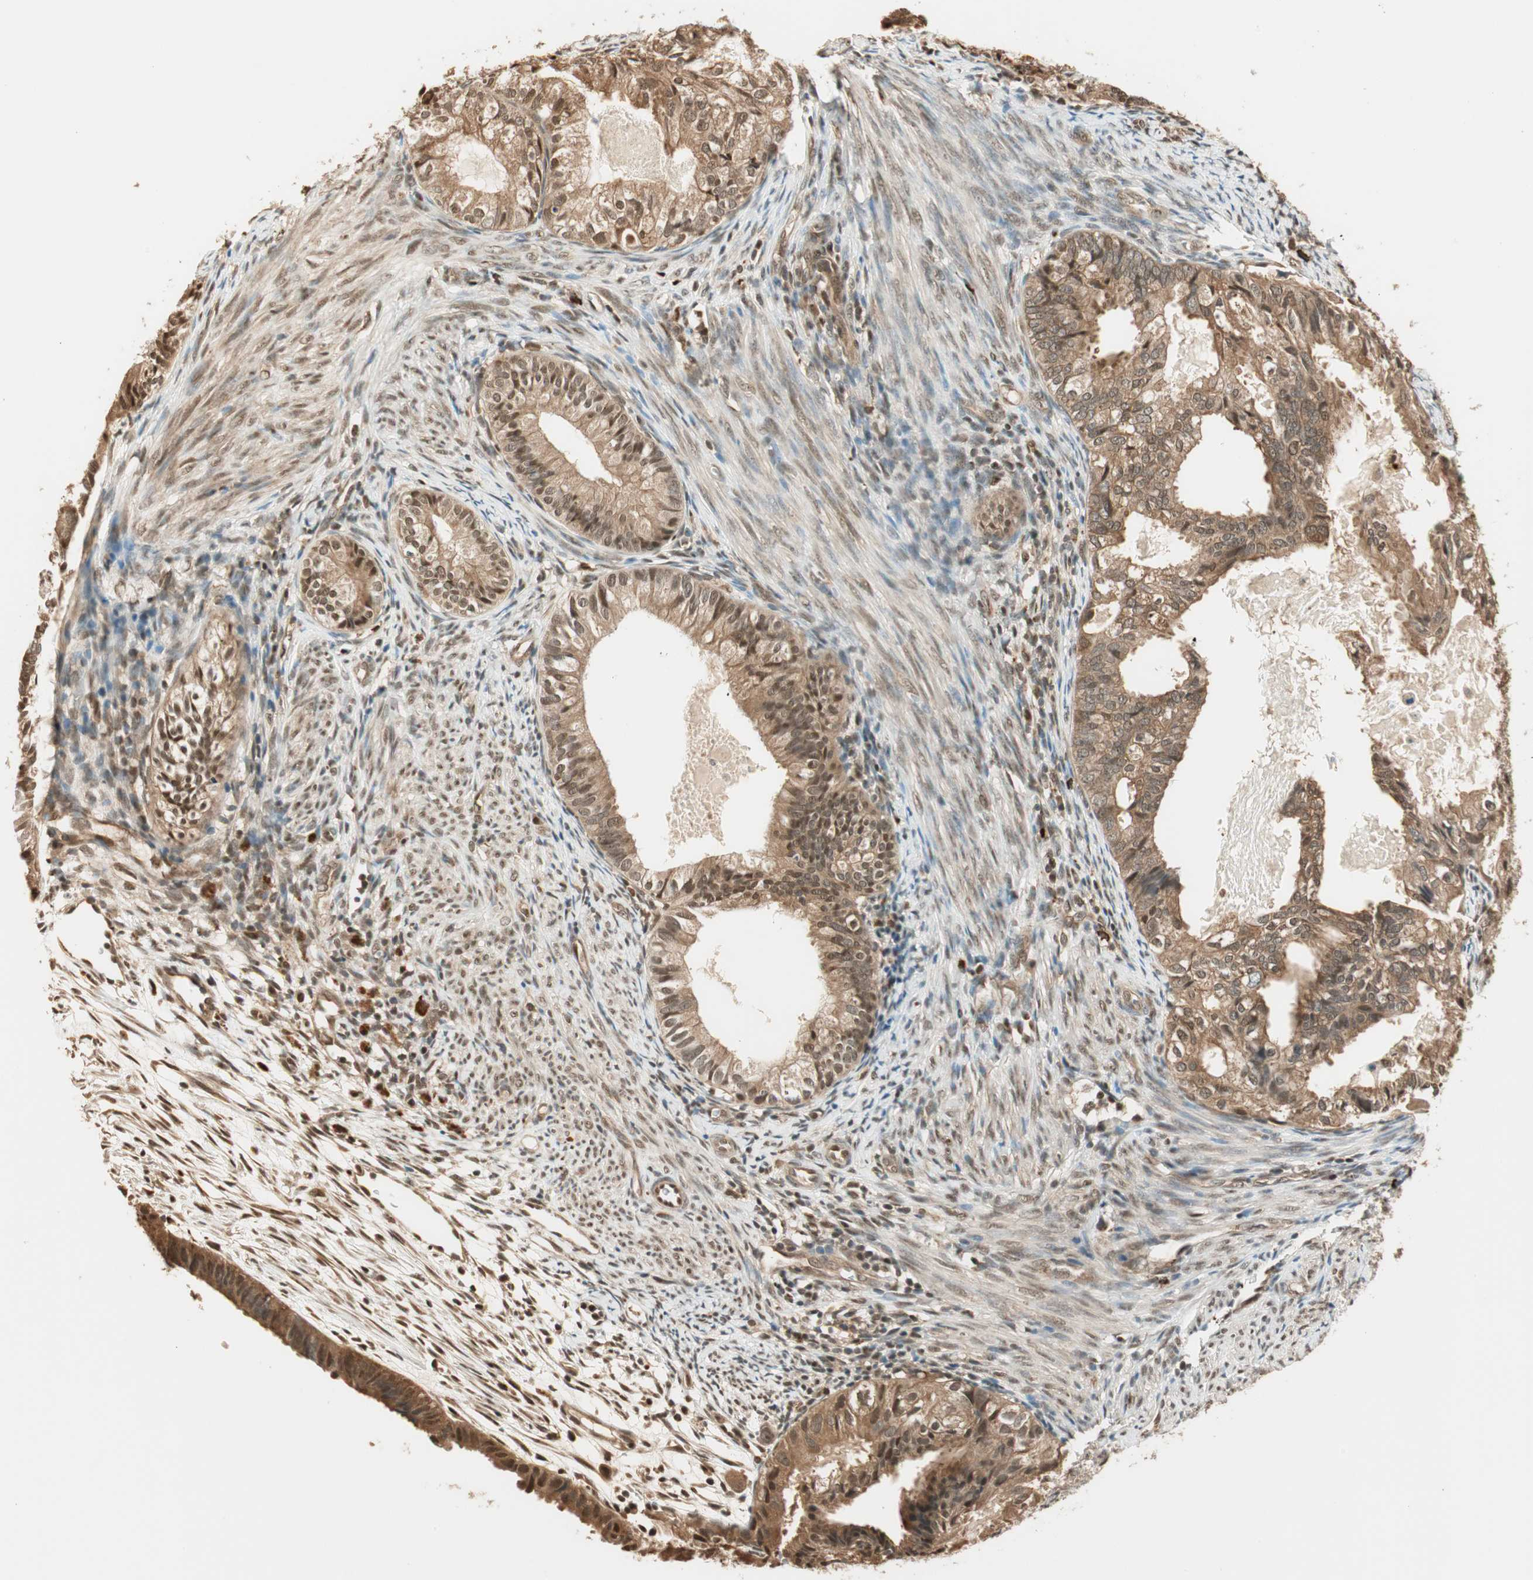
{"staining": {"intensity": "moderate", "quantity": ">75%", "location": "cytoplasmic/membranous,nuclear"}, "tissue": "cervical cancer", "cell_type": "Tumor cells", "image_type": "cancer", "snomed": [{"axis": "morphology", "description": "Normal tissue, NOS"}, {"axis": "morphology", "description": "Adenocarcinoma, NOS"}, {"axis": "topography", "description": "Cervix"}, {"axis": "topography", "description": "Endometrium"}], "caption": "Immunohistochemistry (IHC) photomicrograph of neoplastic tissue: human cervical adenocarcinoma stained using immunohistochemistry displays medium levels of moderate protein expression localized specifically in the cytoplasmic/membranous and nuclear of tumor cells, appearing as a cytoplasmic/membranous and nuclear brown color.", "gene": "ZNF443", "patient": {"sex": "female", "age": 86}}